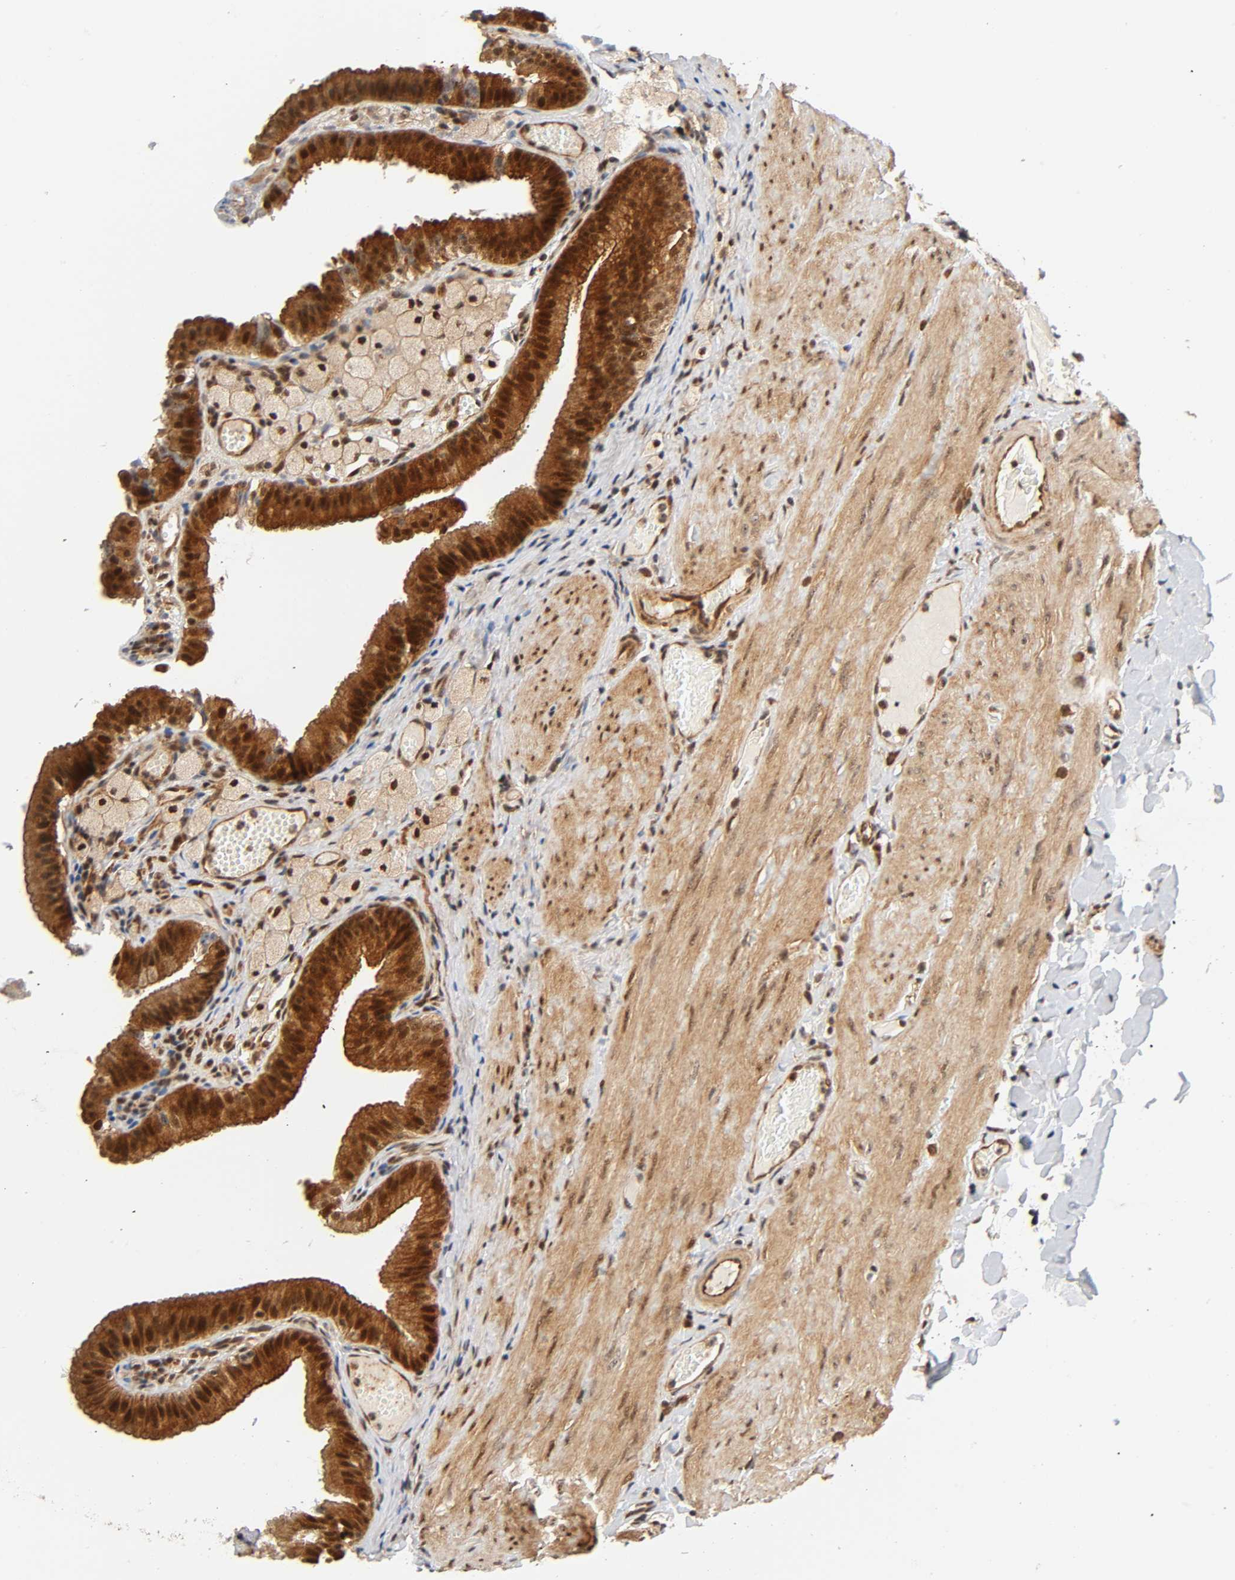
{"staining": {"intensity": "moderate", "quantity": ">75%", "location": "cytoplasmic/membranous,nuclear"}, "tissue": "gallbladder", "cell_type": "Glandular cells", "image_type": "normal", "snomed": [{"axis": "morphology", "description": "Normal tissue, NOS"}, {"axis": "topography", "description": "Gallbladder"}], "caption": "Gallbladder stained with a brown dye demonstrates moderate cytoplasmic/membranous,nuclear positive expression in about >75% of glandular cells.", "gene": "IQCJ", "patient": {"sex": "female", "age": 24}}